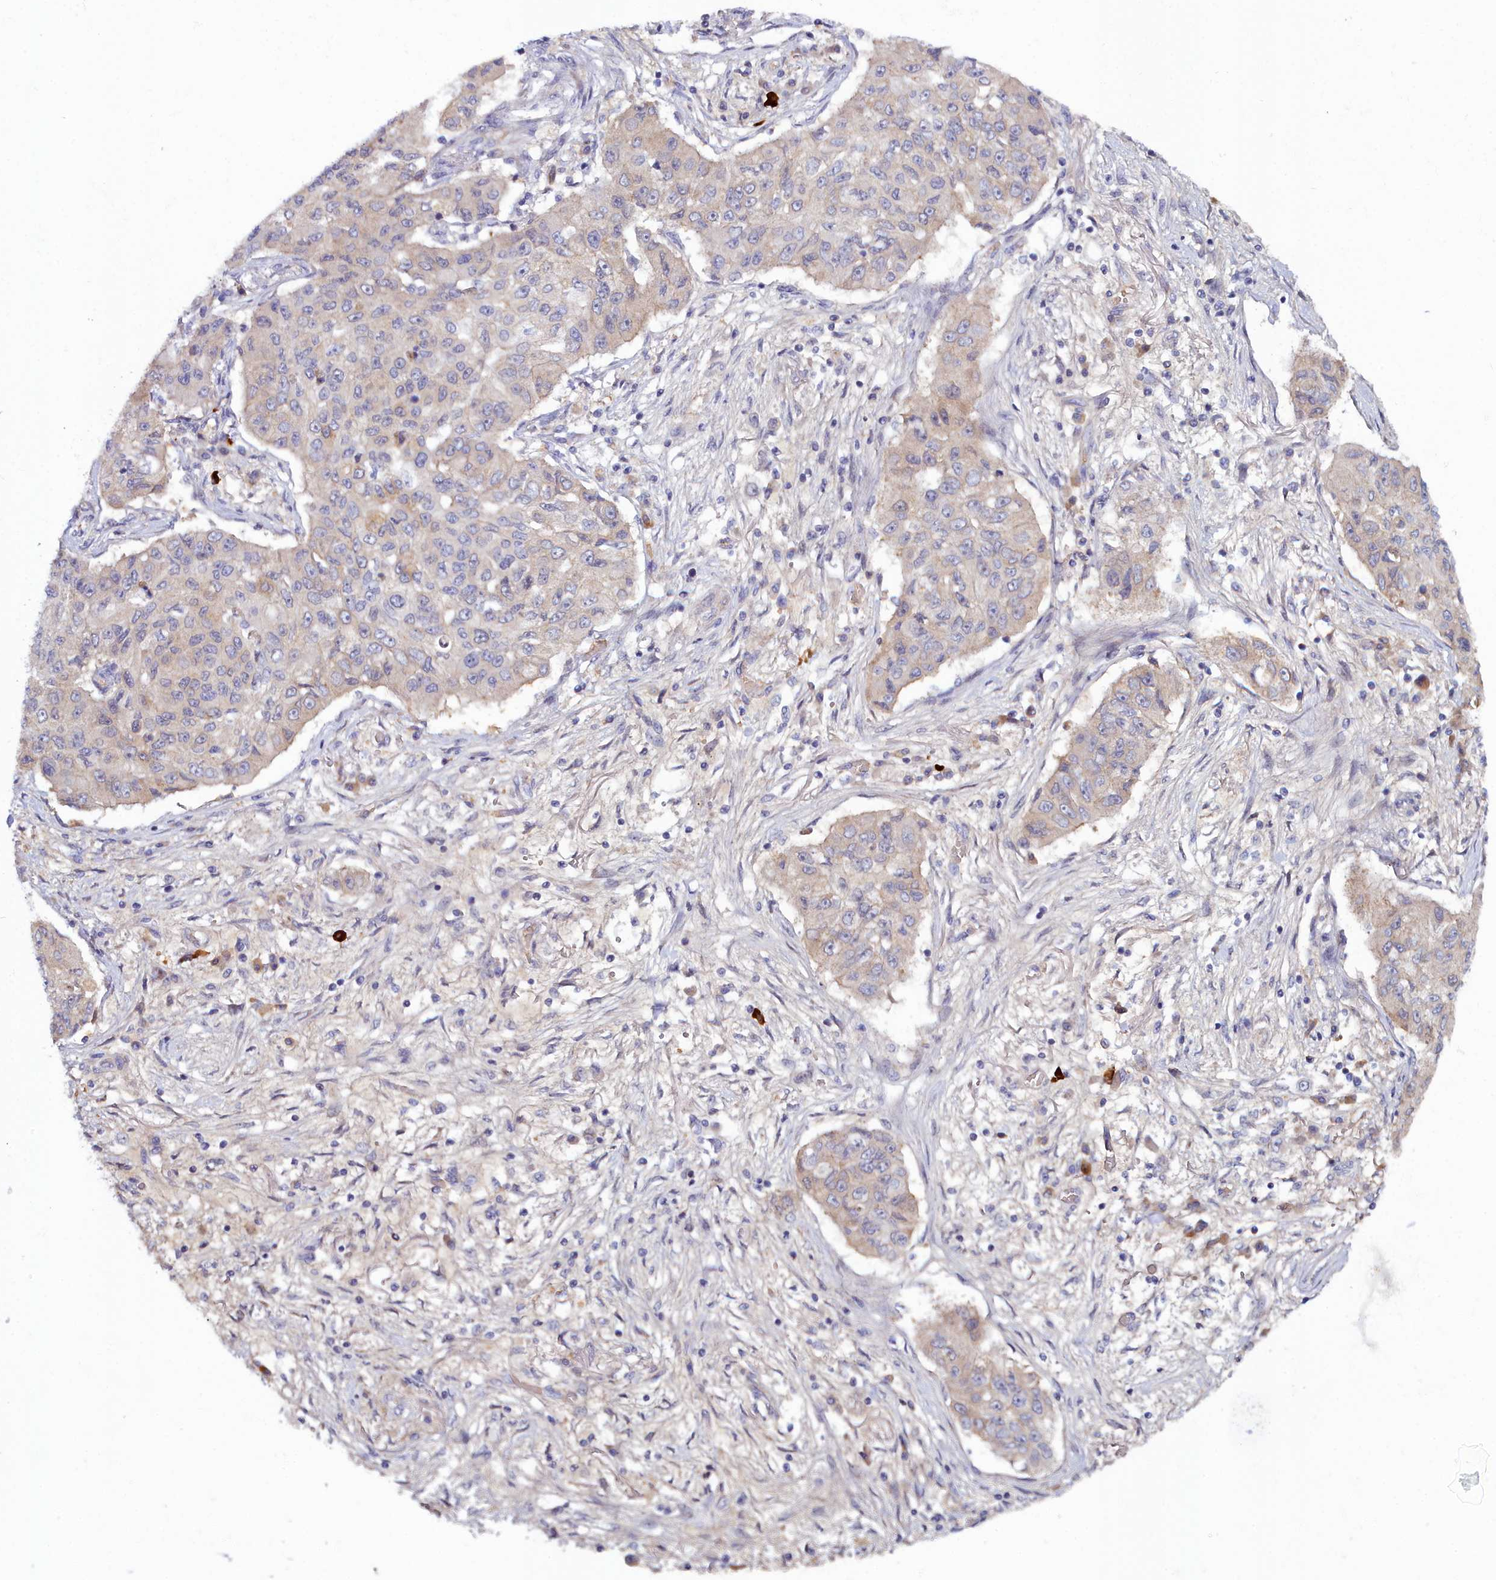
{"staining": {"intensity": "negative", "quantity": "none", "location": "none"}, "tissue": "lung cancer", "cell_type": "Tumor cells", "image_type": "cancer", "snomed": [{"axis": "morphology", "description": "Squamous cell carcinoma, NOS"}, {"axis": "topography", "description": "Lung"}], "caption": "Human lung cancer stained for a protein using IHC shows no expression in tumor cells.", "gene": "KCTD18", "patient": {"sex": "male", "age": 74}}